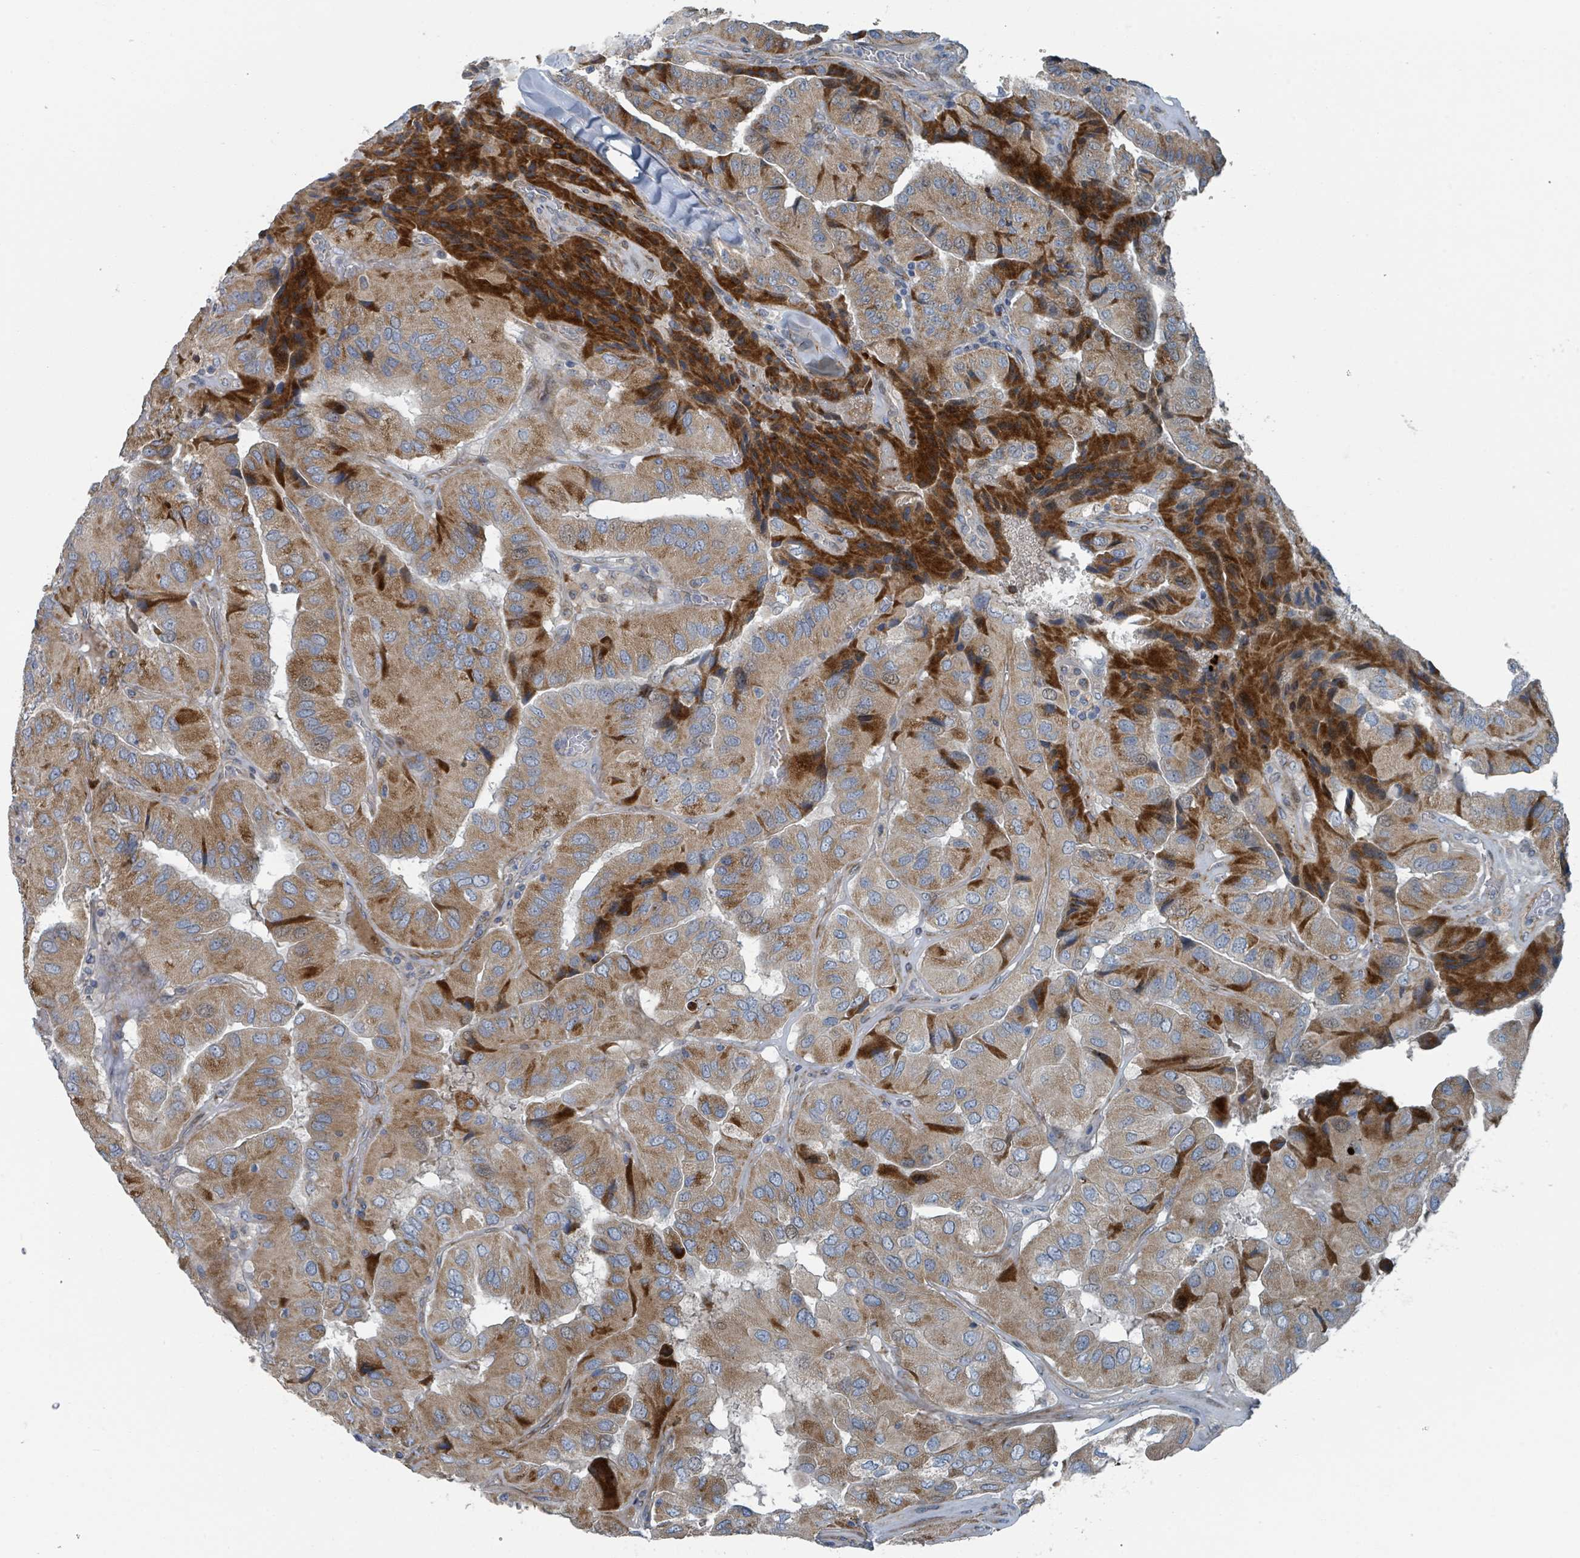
{"staining": {"intensity": "moderate", "quantity": ">75%", "location": "cytoplasmic/membranous,nuclear"}, "tissue": "thyroid cancer", "cell_type": "Tumor cells", "image_type": "cancer", "snomed": [{"axis": "morphology", "description": "Normal tissue, NOS"}, {"axis": "morphology", "description": "Papillary adenocarcinoma, NOS"}, {"axis": "topography", "description": "Thyroid gland"}], "caption": "IHC (DAB) staining of human papillary adenocarcinoma (thyroid) displays moderate cytoplasmic/membranous and nuclear protein staining in approximately >75% of tumor cells.", "gene": "DIPK2A", "patient": {"sex": "female", "age": 59}}